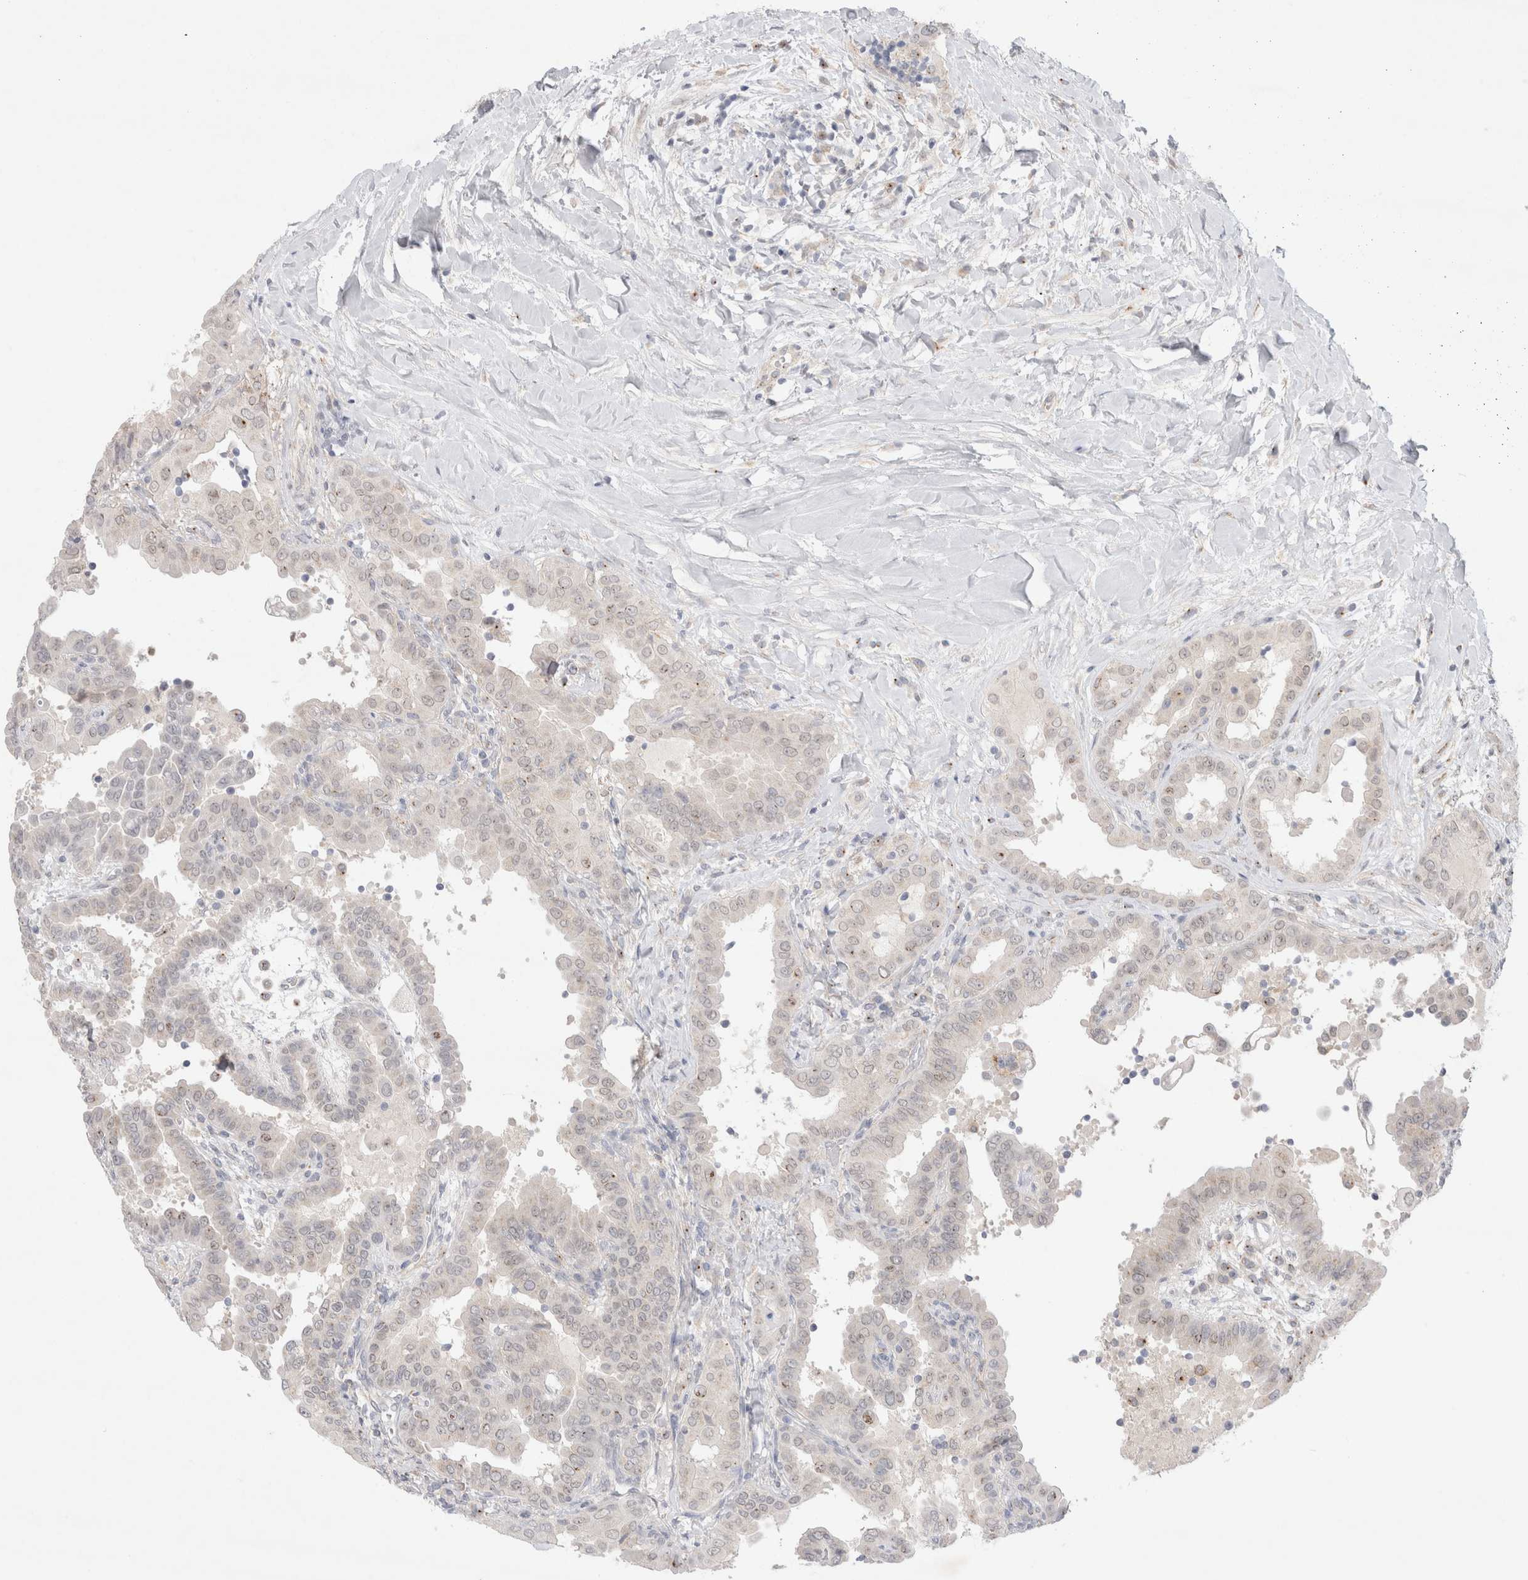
{"staining": {"intensity": "negative", "quantity": "none", "location": "none"}, "tissue": "thyroid cancer", "cell_type": "Tumor cells", "image_type": "cancer", "snomed": [{"axis": "morphology", "description": "Papillary adenocarcinoma, NOS"}, {"axis": "topography", "description": "Thyroid gland"}], "caption": "This is an IHC micrograph of thyroid papillary adenocarcinoma. There is no expression in tumor cells.", "gene": "BICD2", "patient": {"sex": "male", "age": 33}}